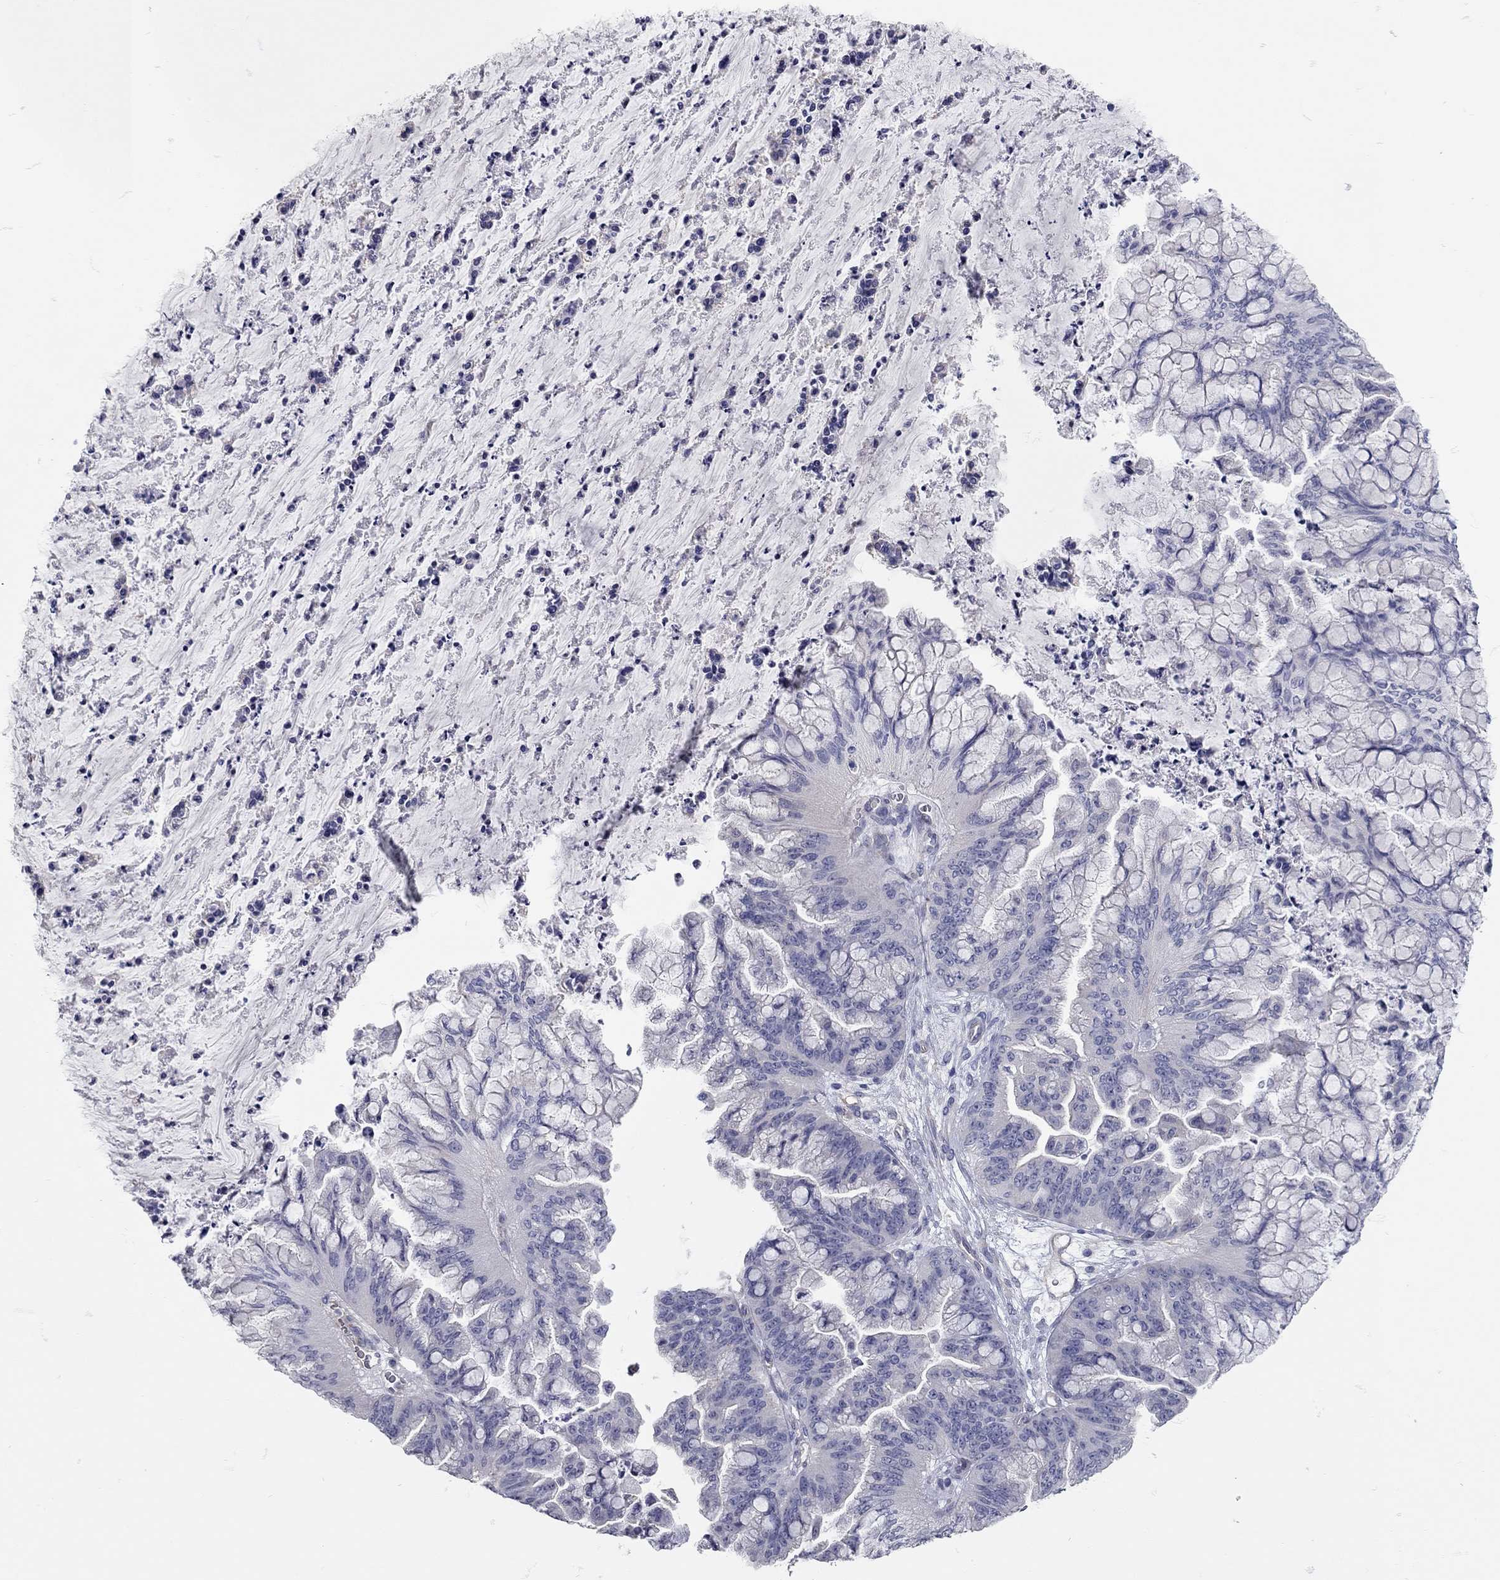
{"staining": {"intensity": "negative", "quantity": "none", "location": "none"}, "tissue": "ovarian cancer", "cell_type": "Tumor cells", "image_type": "cancer", "snomed": [{"axis": "morphology", "description": "Cystadenocarcinoma, mucinous, NOS"}, {"axis": "topography", "description": "Ovary"}], "caption": "Photomicrograph shows no protein staining in tumor cells of mucinous cystadenocarcinoma (ovarian) tissue.", "gene": "C10orf90", "patient": {"sex": "female", "age": 67}}